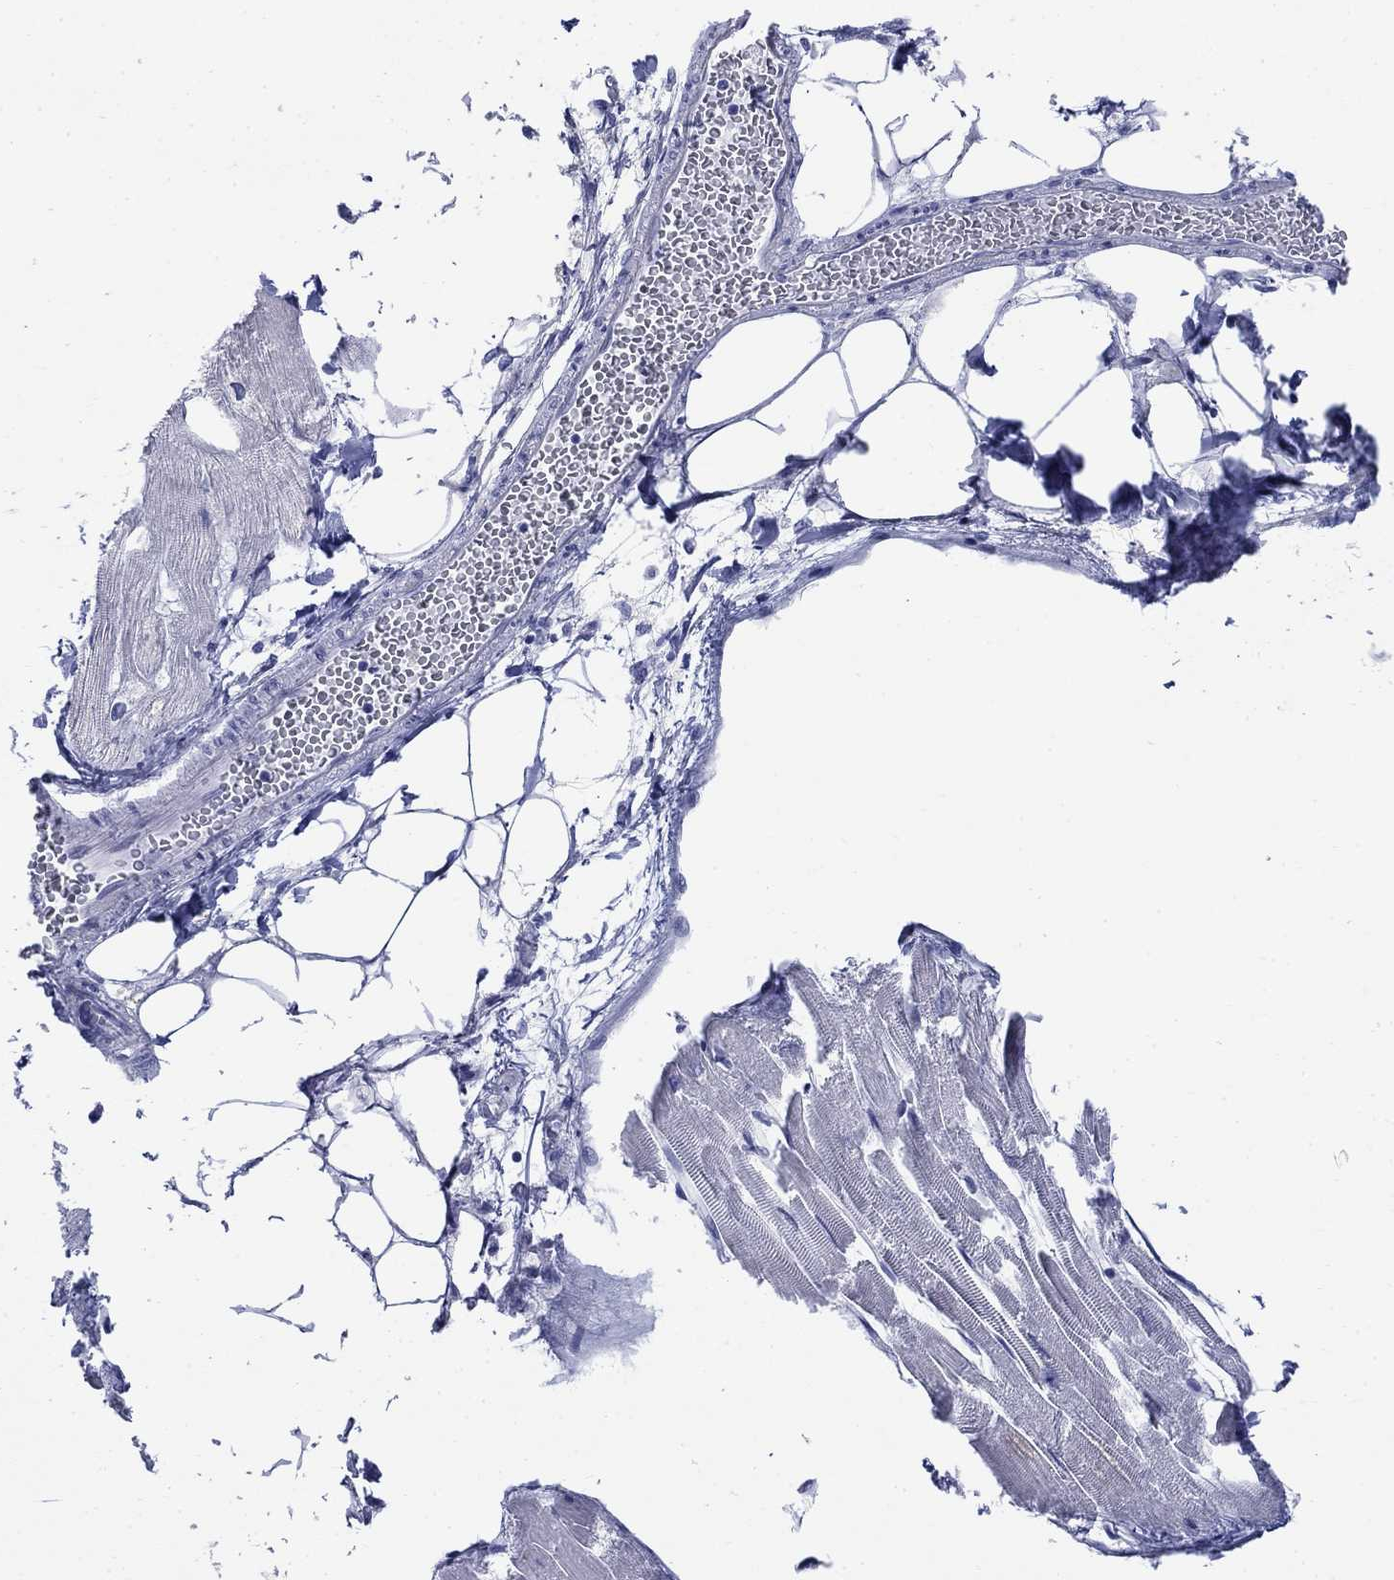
{"staining": {"intensity": "negative", "quantity": "none", "location": "none"}, "tissue": "heart muscle", "cell_type": "Cardiomyocytes", "image_type": "normal", "snomed": [{"axis": "morphology", "description": "Normal tissue, NOS"}, {"axis": "topography", "description": "Heart"}], "caption": "This micrograph is of normal heart muscle stained with IHC to label a protein in brown with the nuclei are counter-stained blue. There is no staining in cardiomyocytes.", "gene": "IGF2BP3", "patient": {"sex": "female", "age": 52}}